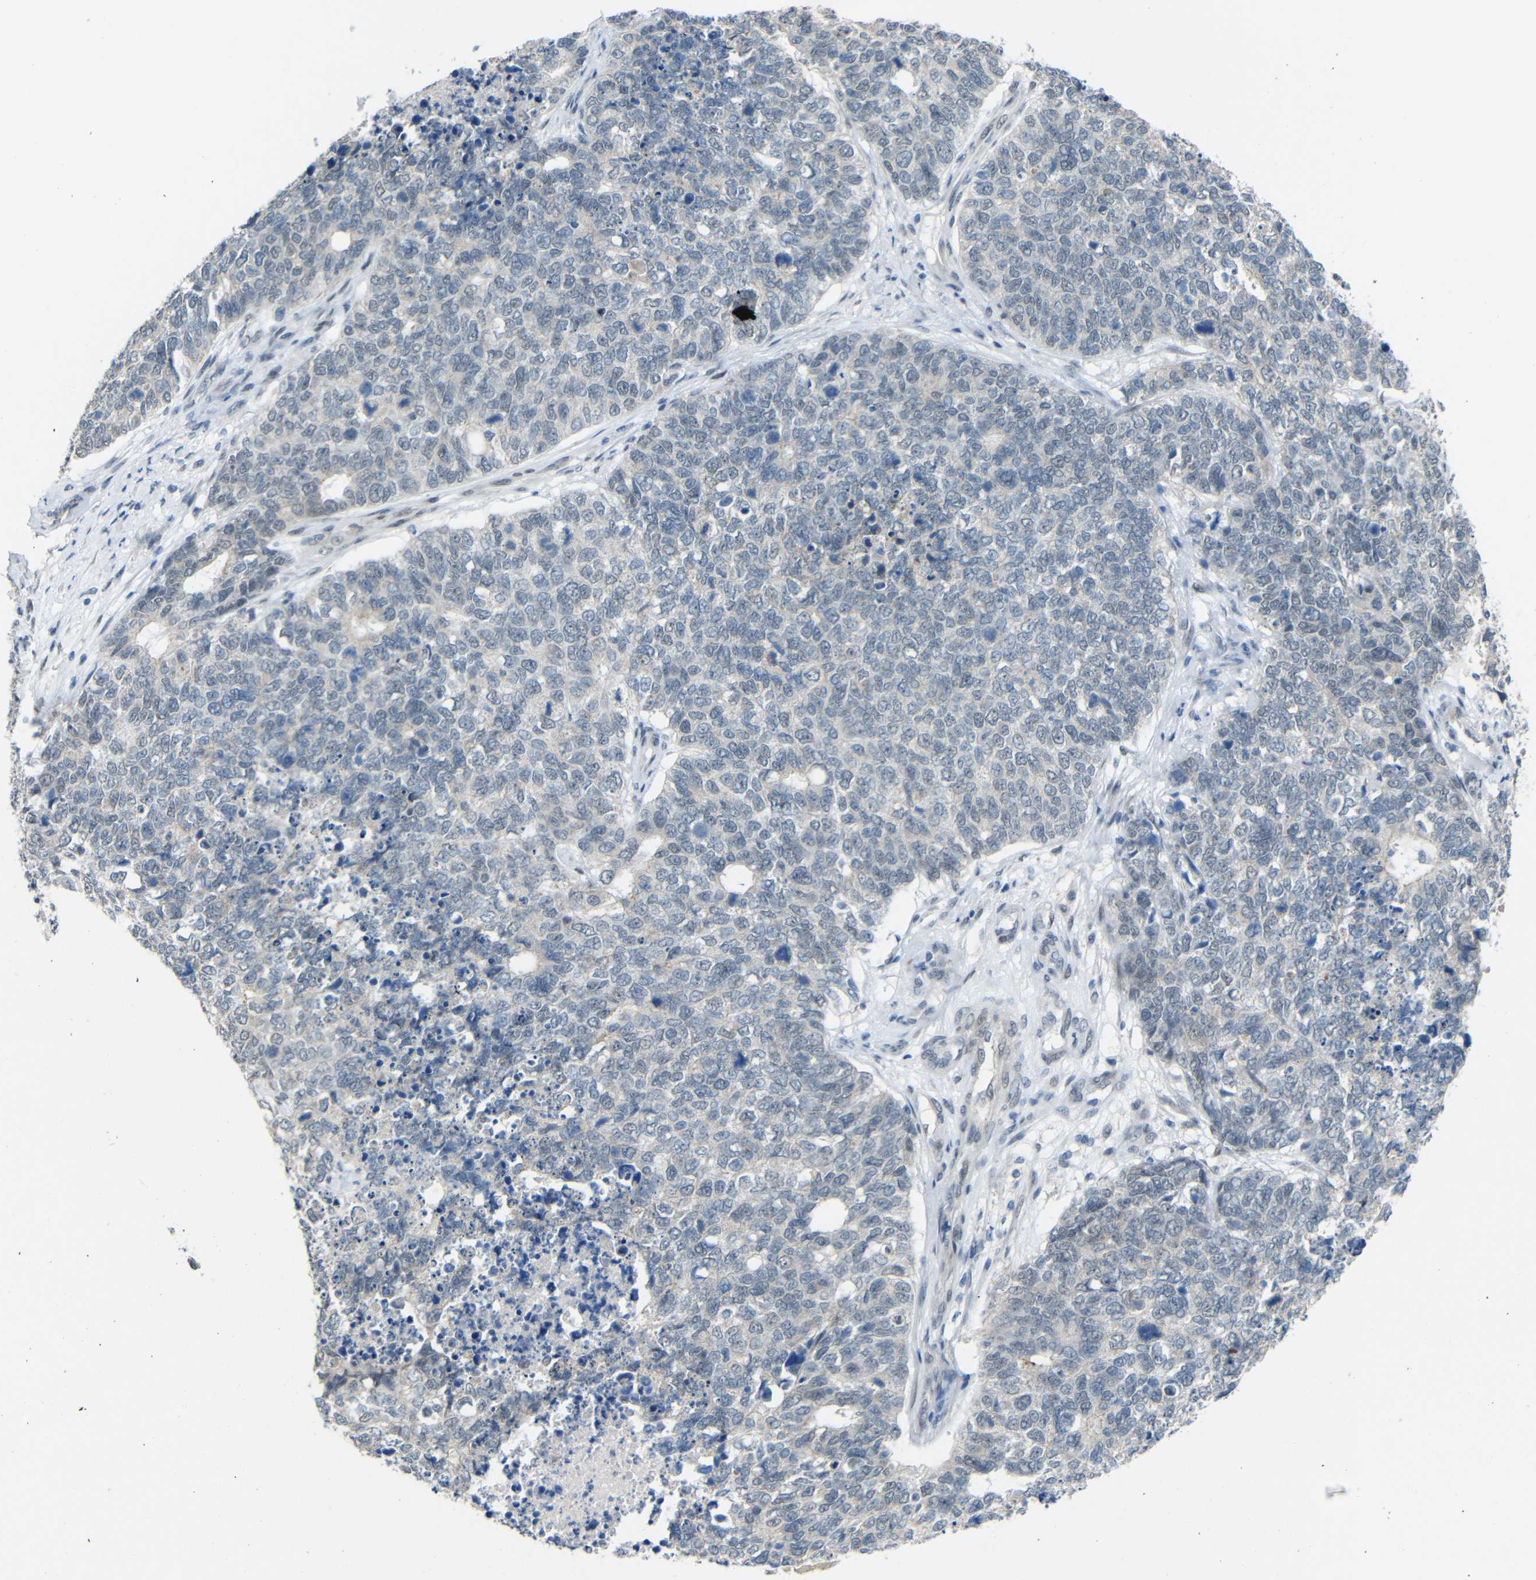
{"staining": {"intensity": "negative", "quantity": "none", "location": "none"}, "tissue": "cervical cancer", "cell_type": "Tumor cells", "image_type": "cancer", "snomed": [{"axis": "morphology", "description": "Squamous cell carcinoma, NOS"}, {"axis": "topography", "description": "Cervix"}], "caption": "IHC of cervical cancer (squamous cell carcinoma) reveals no staining in tumor cells.", "gene": "GPR158", "patient": {"sex": "female", "age": 63}}